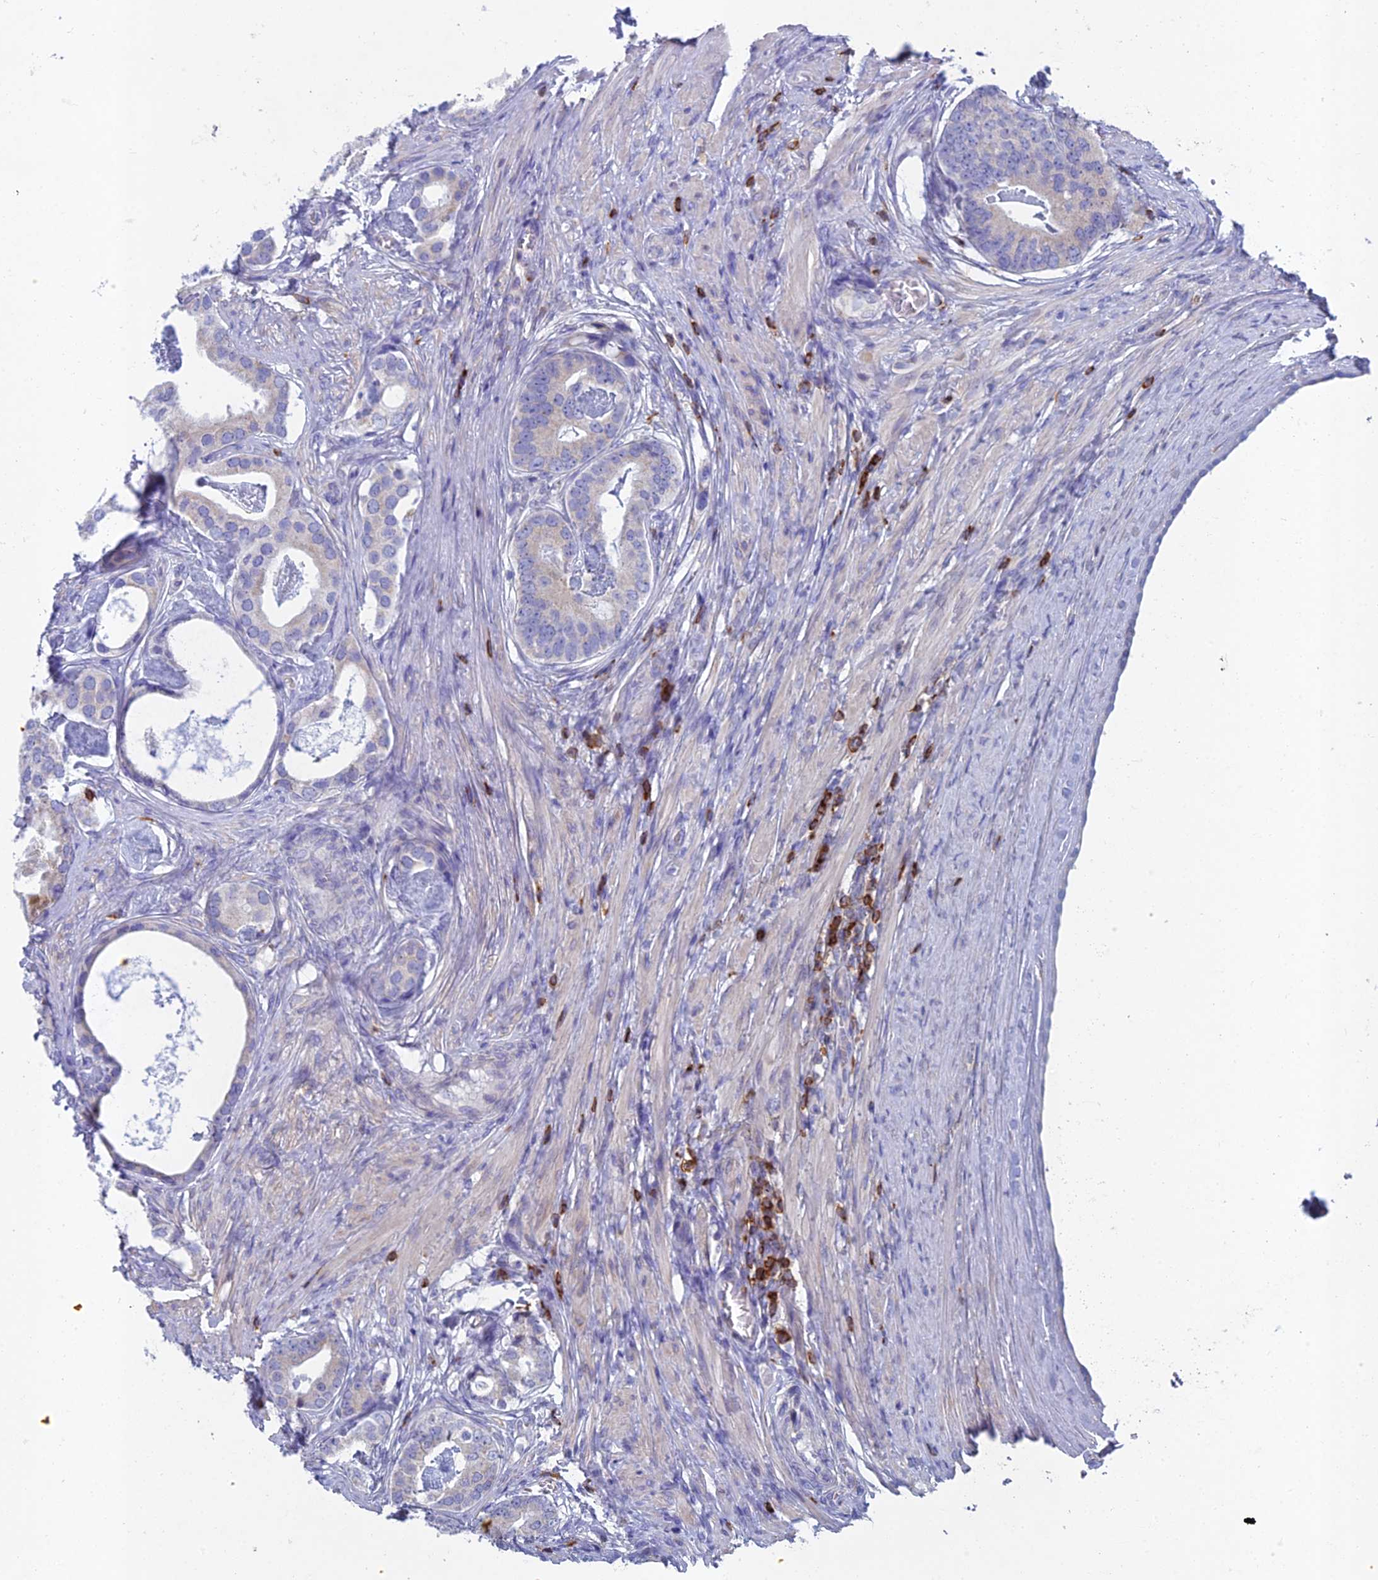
{"staining": {"intensity": "negative", "quantity": "none", "location": "none"}, "tissue": "prostate cancer", "cell_type": "Tumor cells", "image_type": "cancer", "snomed": [{"axis": "morphology", "description": "Adenocarcinoma, Low grade"}, {"axis": "topography", "description": "Prostate"}], "caption": "Immunohistochemistry photomicrograph of neoplastic tissue: prostate low-grade adenocarcinoma stained with DAB (3,3'-diaminobenzidine) shows no significant protein staining in tumor cells. Brightfield microscopy of immunohistochemistry (IHC) stained with DAB (3,3'-diaminobenzidine) (brown) and hematoxylin (blue), captured at high magnification.", "gene": "ABI3BP", "patient": {"sex": "male", "age": 71}}